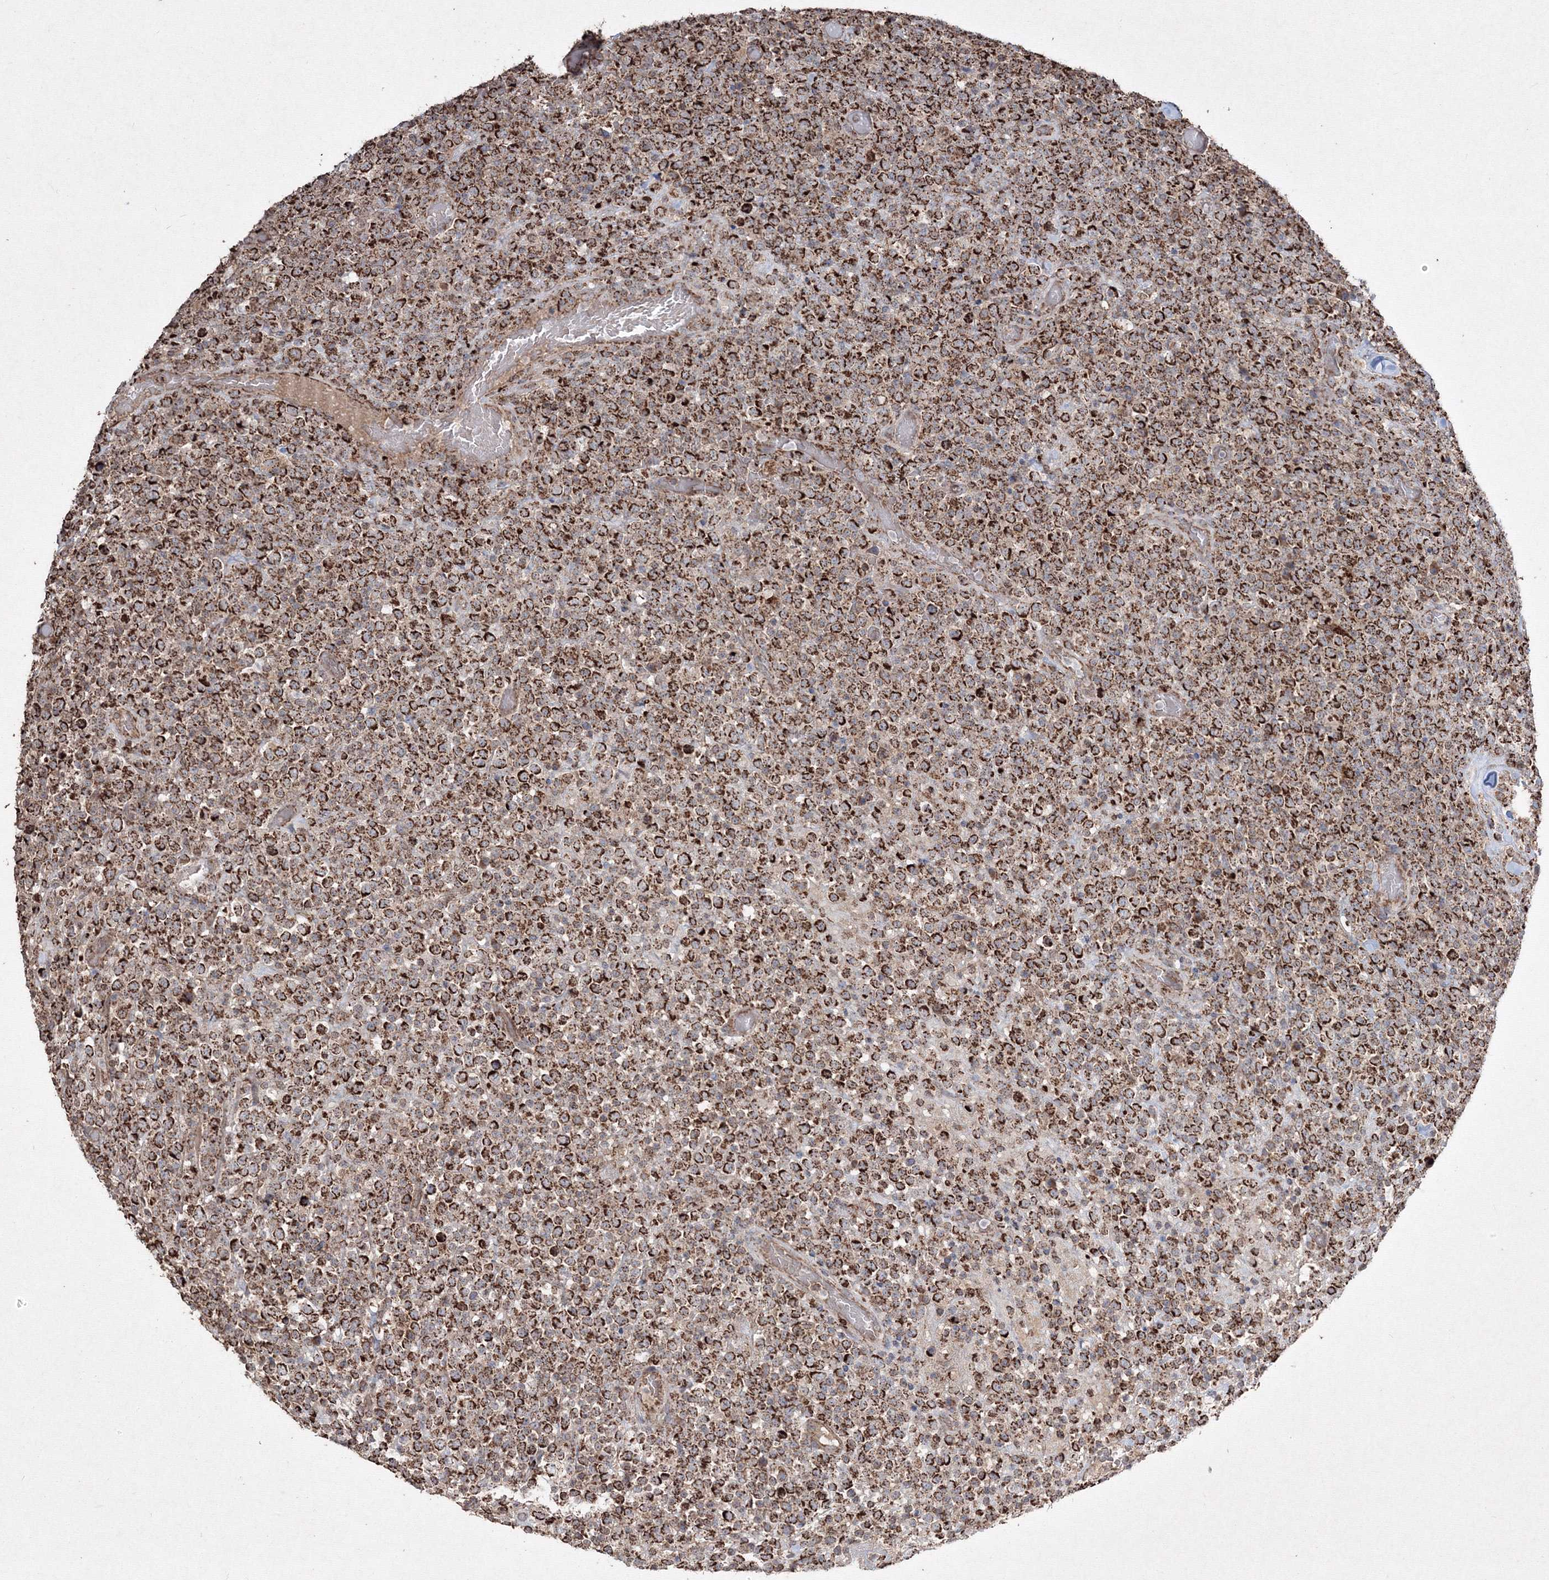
{"staining": {"intensity": "strong", "quantity": ">75%", "location": "cytoplasmic/membranous"}, "tissue": "lymphoma", "cell_type": "Tumor cells", "image_type": "cancer", "snomed": [{"axis": "morphology", "description": "Malignant lymphoma, non-Hodgkin's type, High grade"}, {"axis": "topography", "description": "Colon"}], "caption": "Human high-grade malignant lymphoma, non-Hodgkin's type stained with a brown dye displays strong cytoplasmic/membranous positive expression in approximately >75% of tumor cells.", "gene": "GRSF1", "patient": {"sex": "female", "age": 53}}